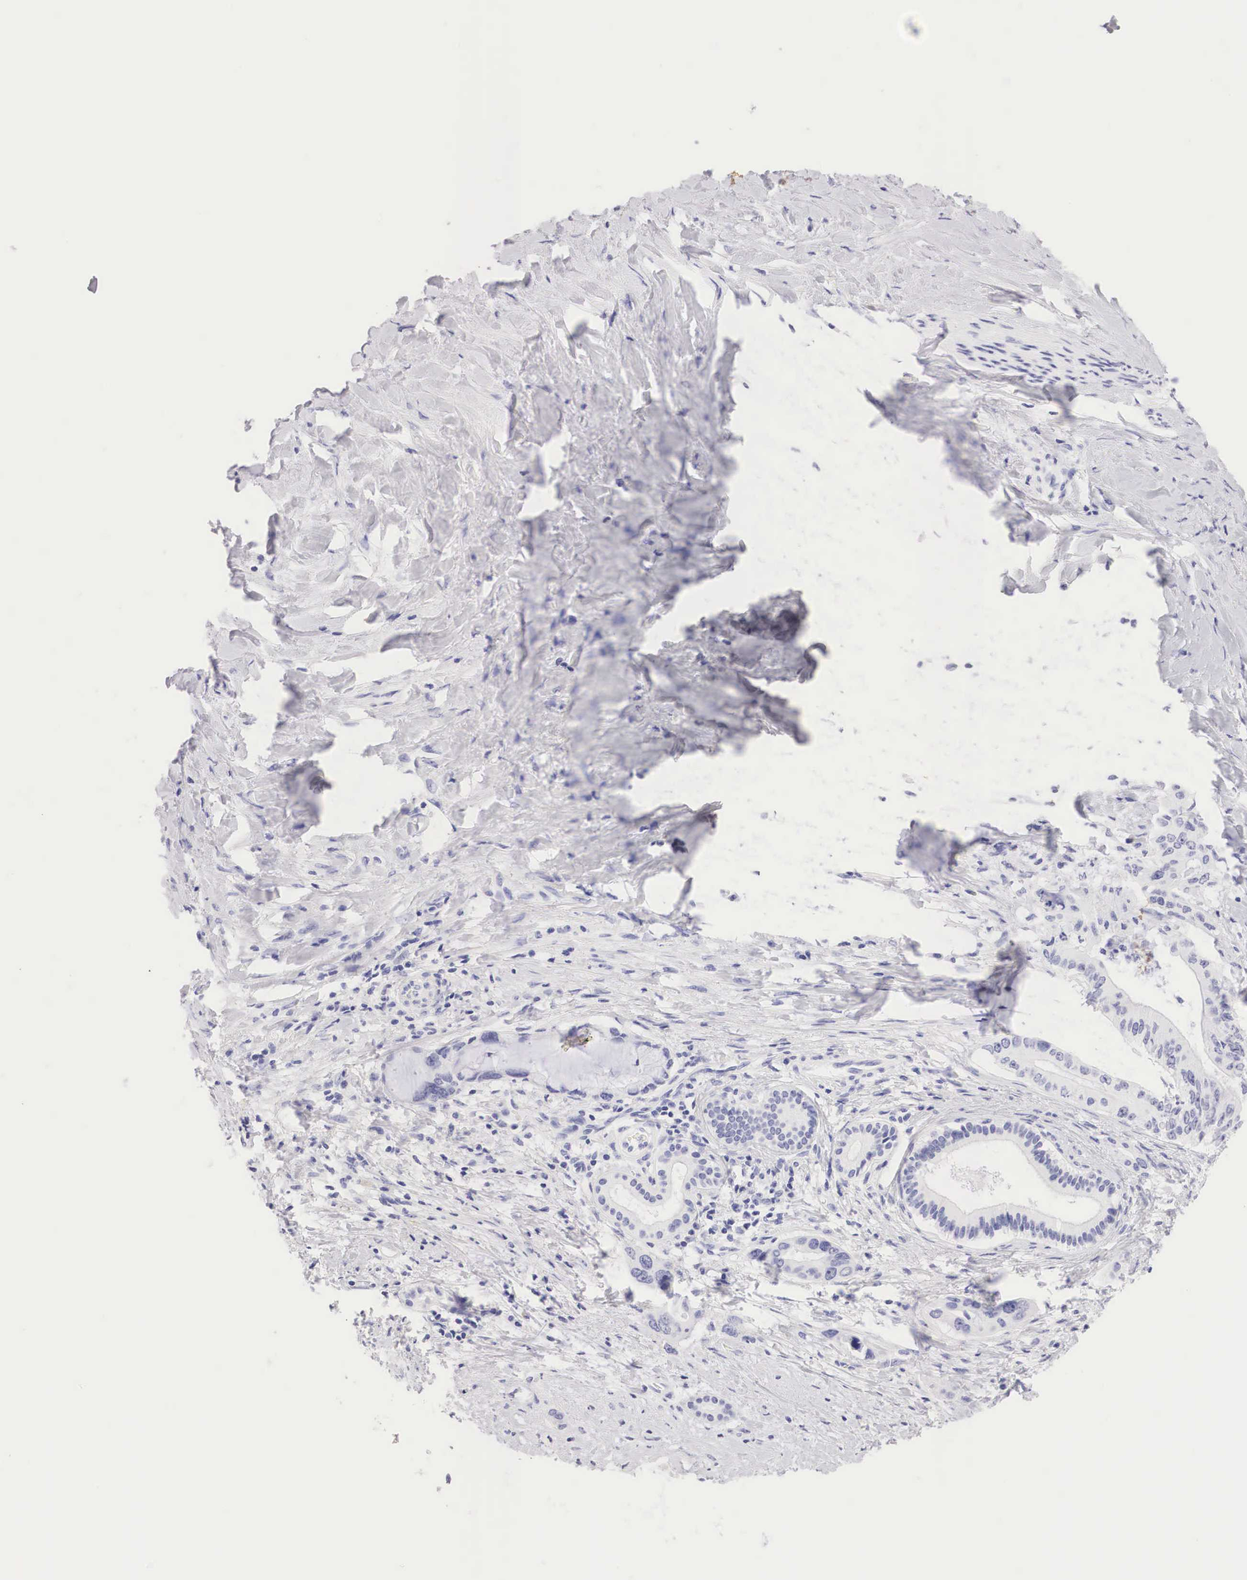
{"staining": {"intensity": "negative", "quantity": "none", "location": "none"}, "tissue": "liver cancer", "cell_type": "Tumor cells", "image_type": "cancer", "snomed": [{"axis": "morphology", "description": "Cholangiocarcinoma"}, {"axis": "topography", "description": "Liver"}], "caption": "Tumor cells show no significant expression in liver cholangiocarcinoma.", "gene": "TYR", "patient": {"sex": "female", "age": 65}}